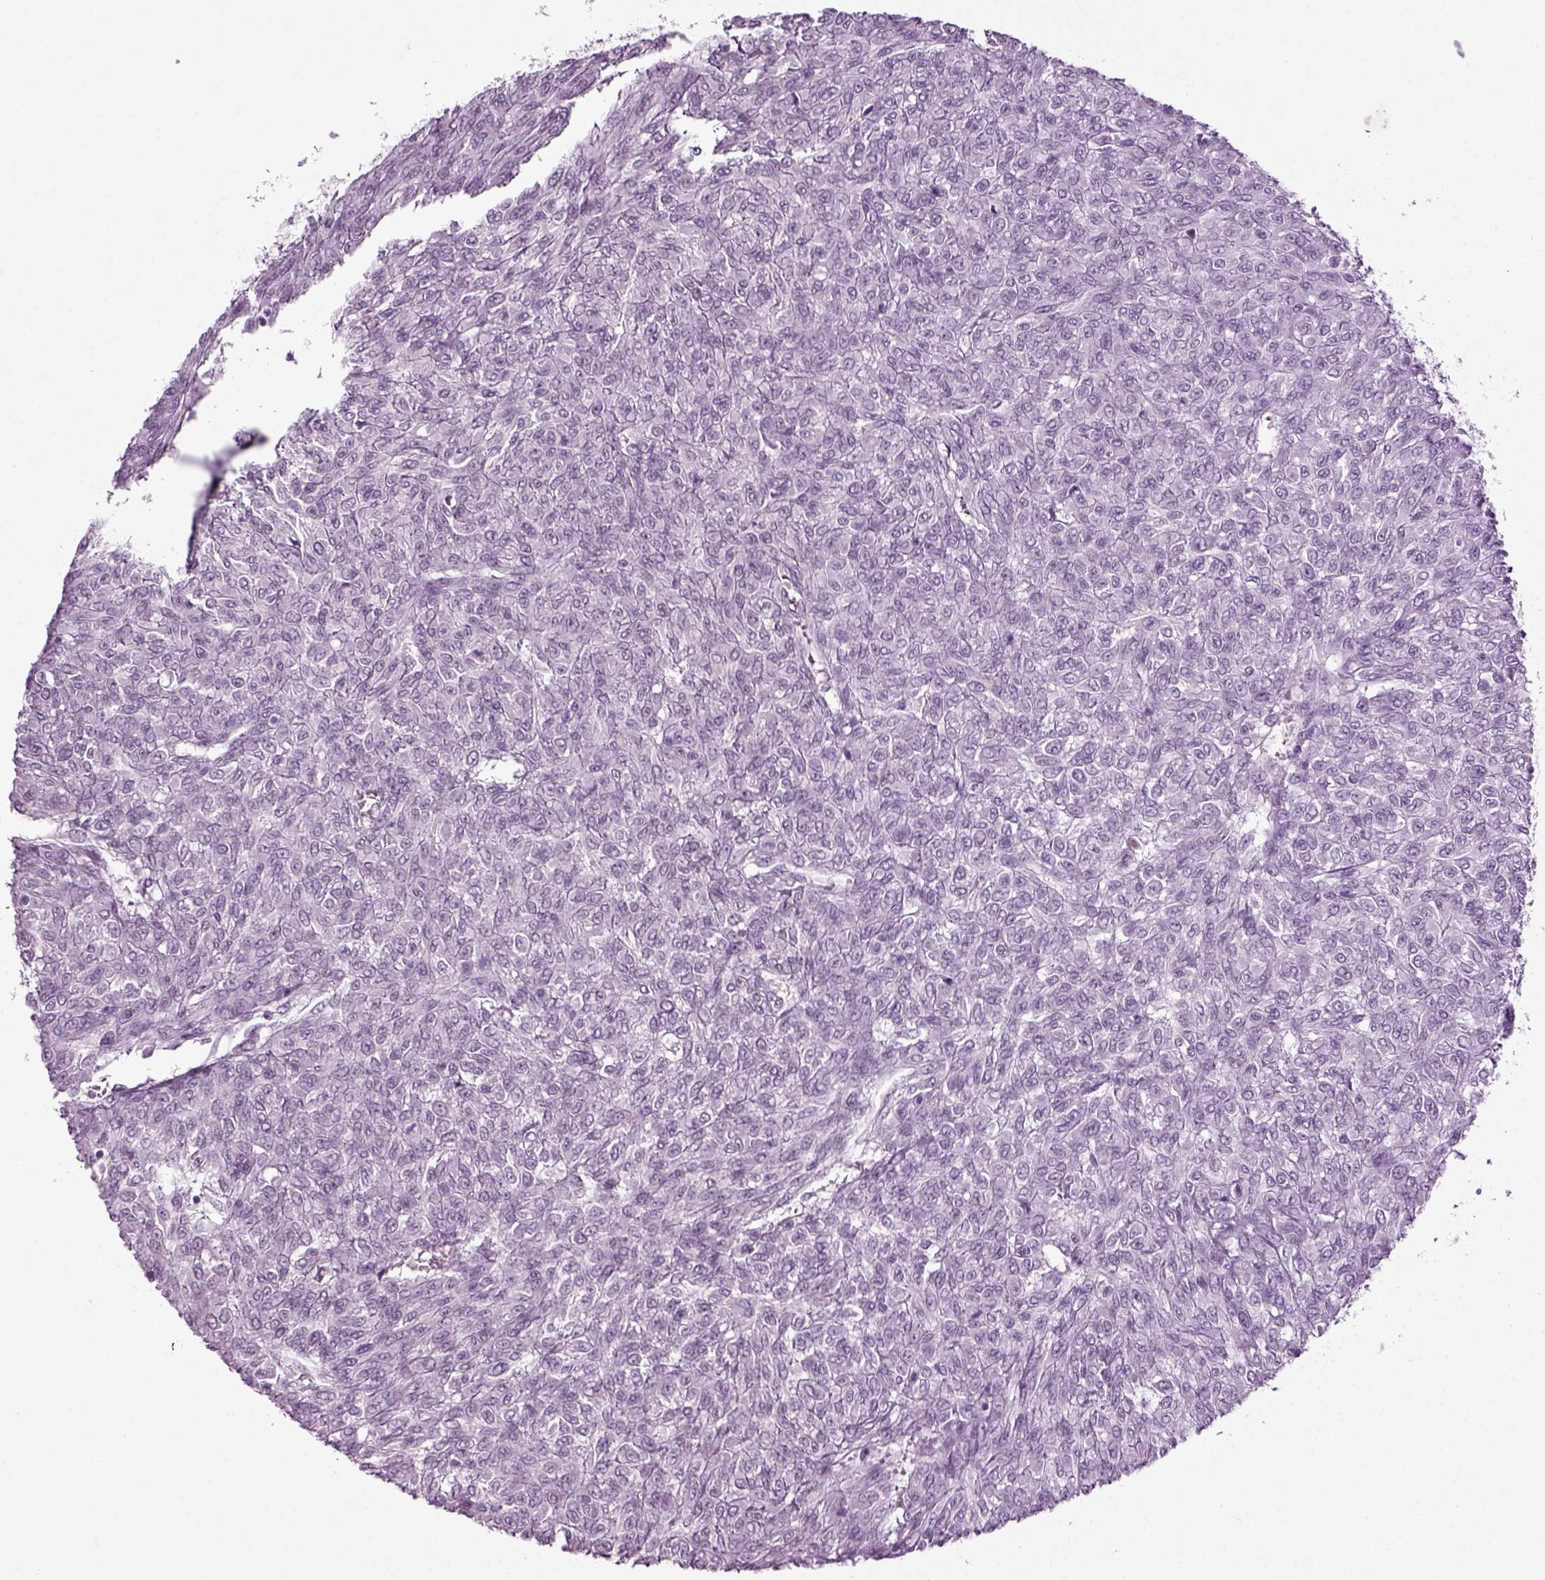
{"staining": {"intensity": "negative", "quantity": "none", "location": "none"}, "tissue": "renal cancer", "cell_type": "Tumor cells", "image_type": "cancer", "snomed": [{"axis": "morphology", "description": "Adenocarcinoma, NOS"}, {"axis": "topography", "description": "Kidney"}], "caption": "This photomicrograph is of renal cancer stained with immunohistochemistry to label a protein in brown with the nuclei are counter-stained blue. There is no staining in tumor cells. Nuclei are stained in blue.", "gene": "ZC2HC1C", "patient": {"sex": "male", "age": 58}}